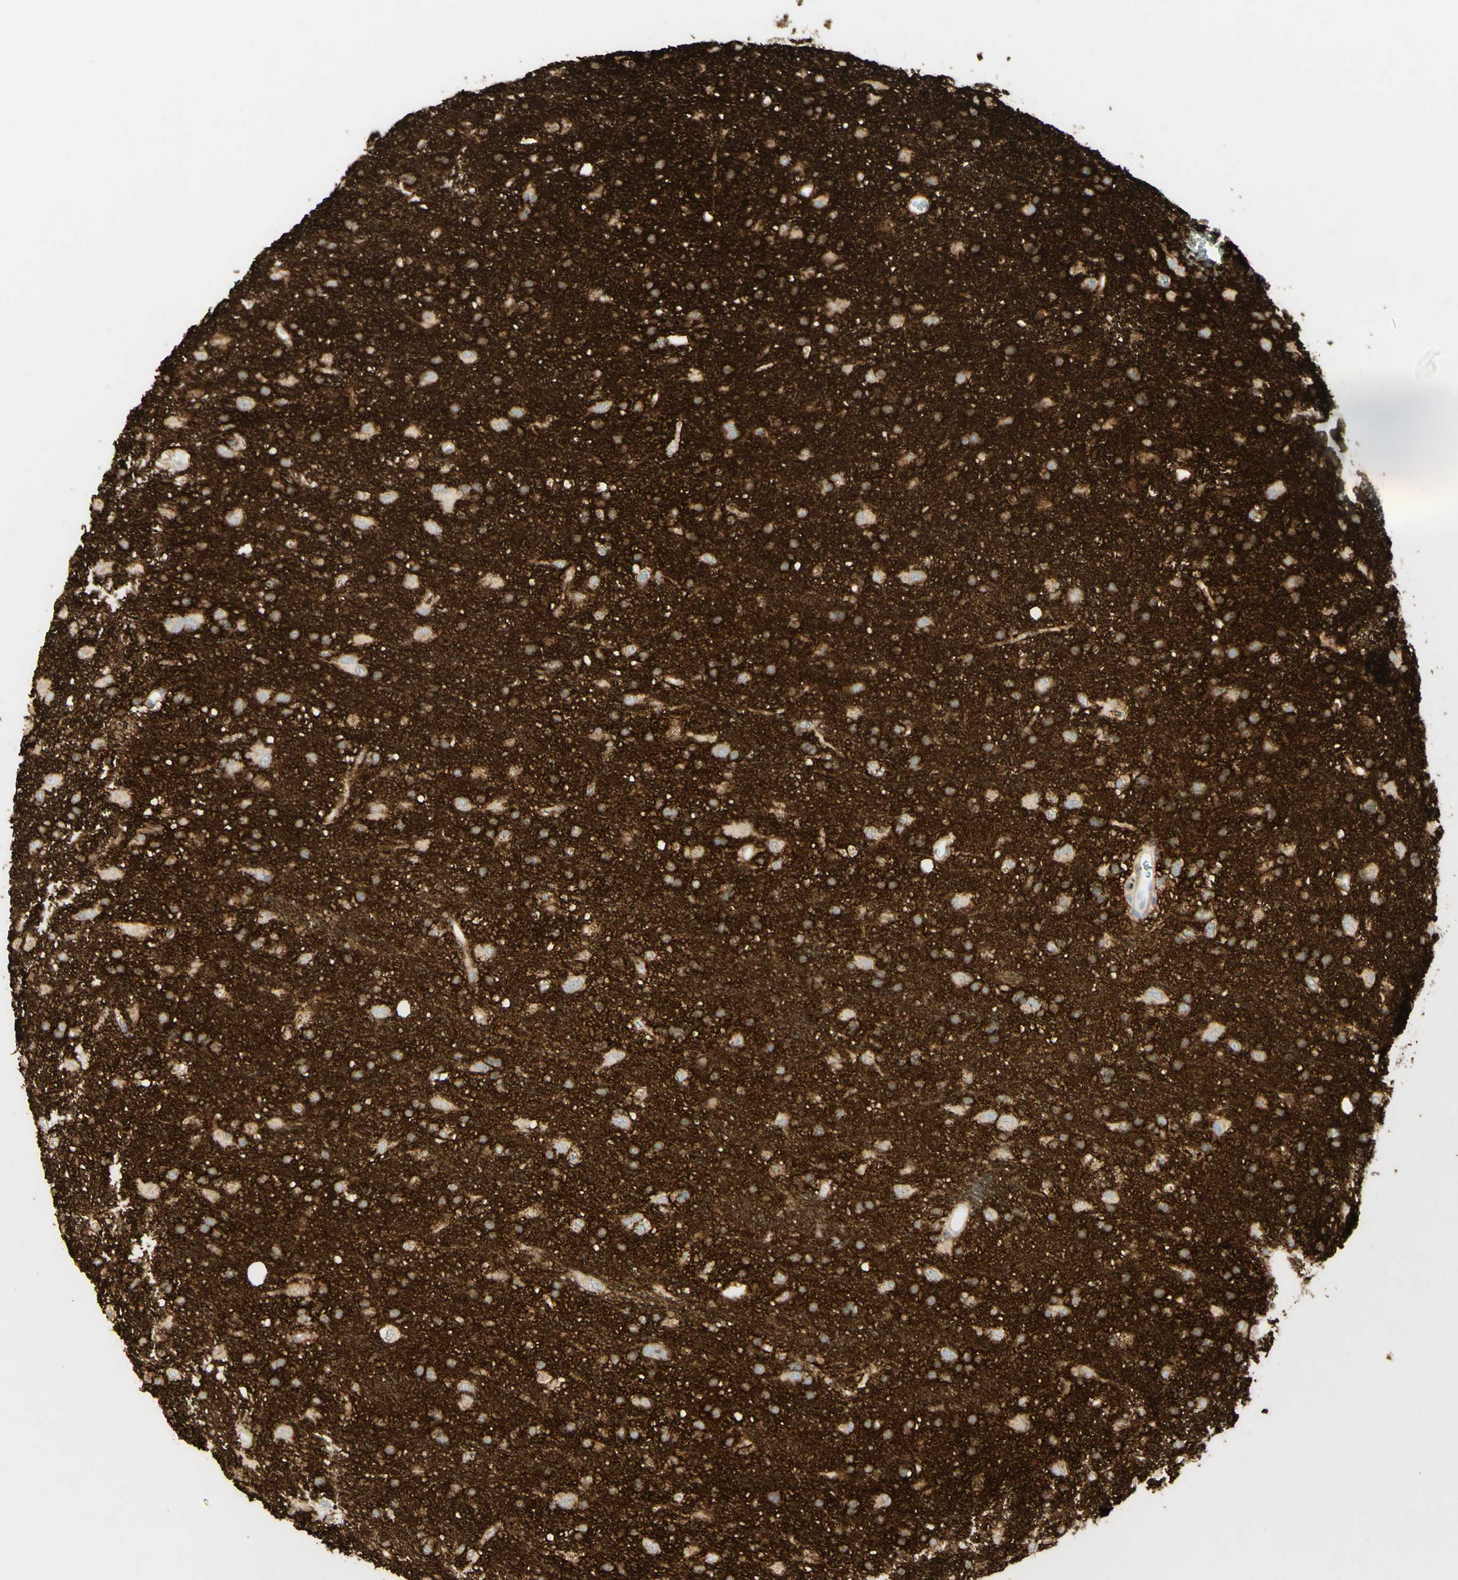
{"staining": {"intensity": "negative", "quantity": "none", "location": "none"}, "tissue": "glioma", "cell_type": "Tumor cells", "image_type": "cancer", "snomed": [{"axis": "morphology", "description": "Glioma, malignant, Low grade"}, {"axis": "topography", "description": "Brain"}], "caption": "Immunohistochemistry micrograph of neoplastic tissue: malignant low-grade glioma stained with DAB (3,3'-diaminobenzidine) shows no significant protein positivity in tumor cells.", "gene": "TNN", "patient": {"sex": "male", "age": 77}}